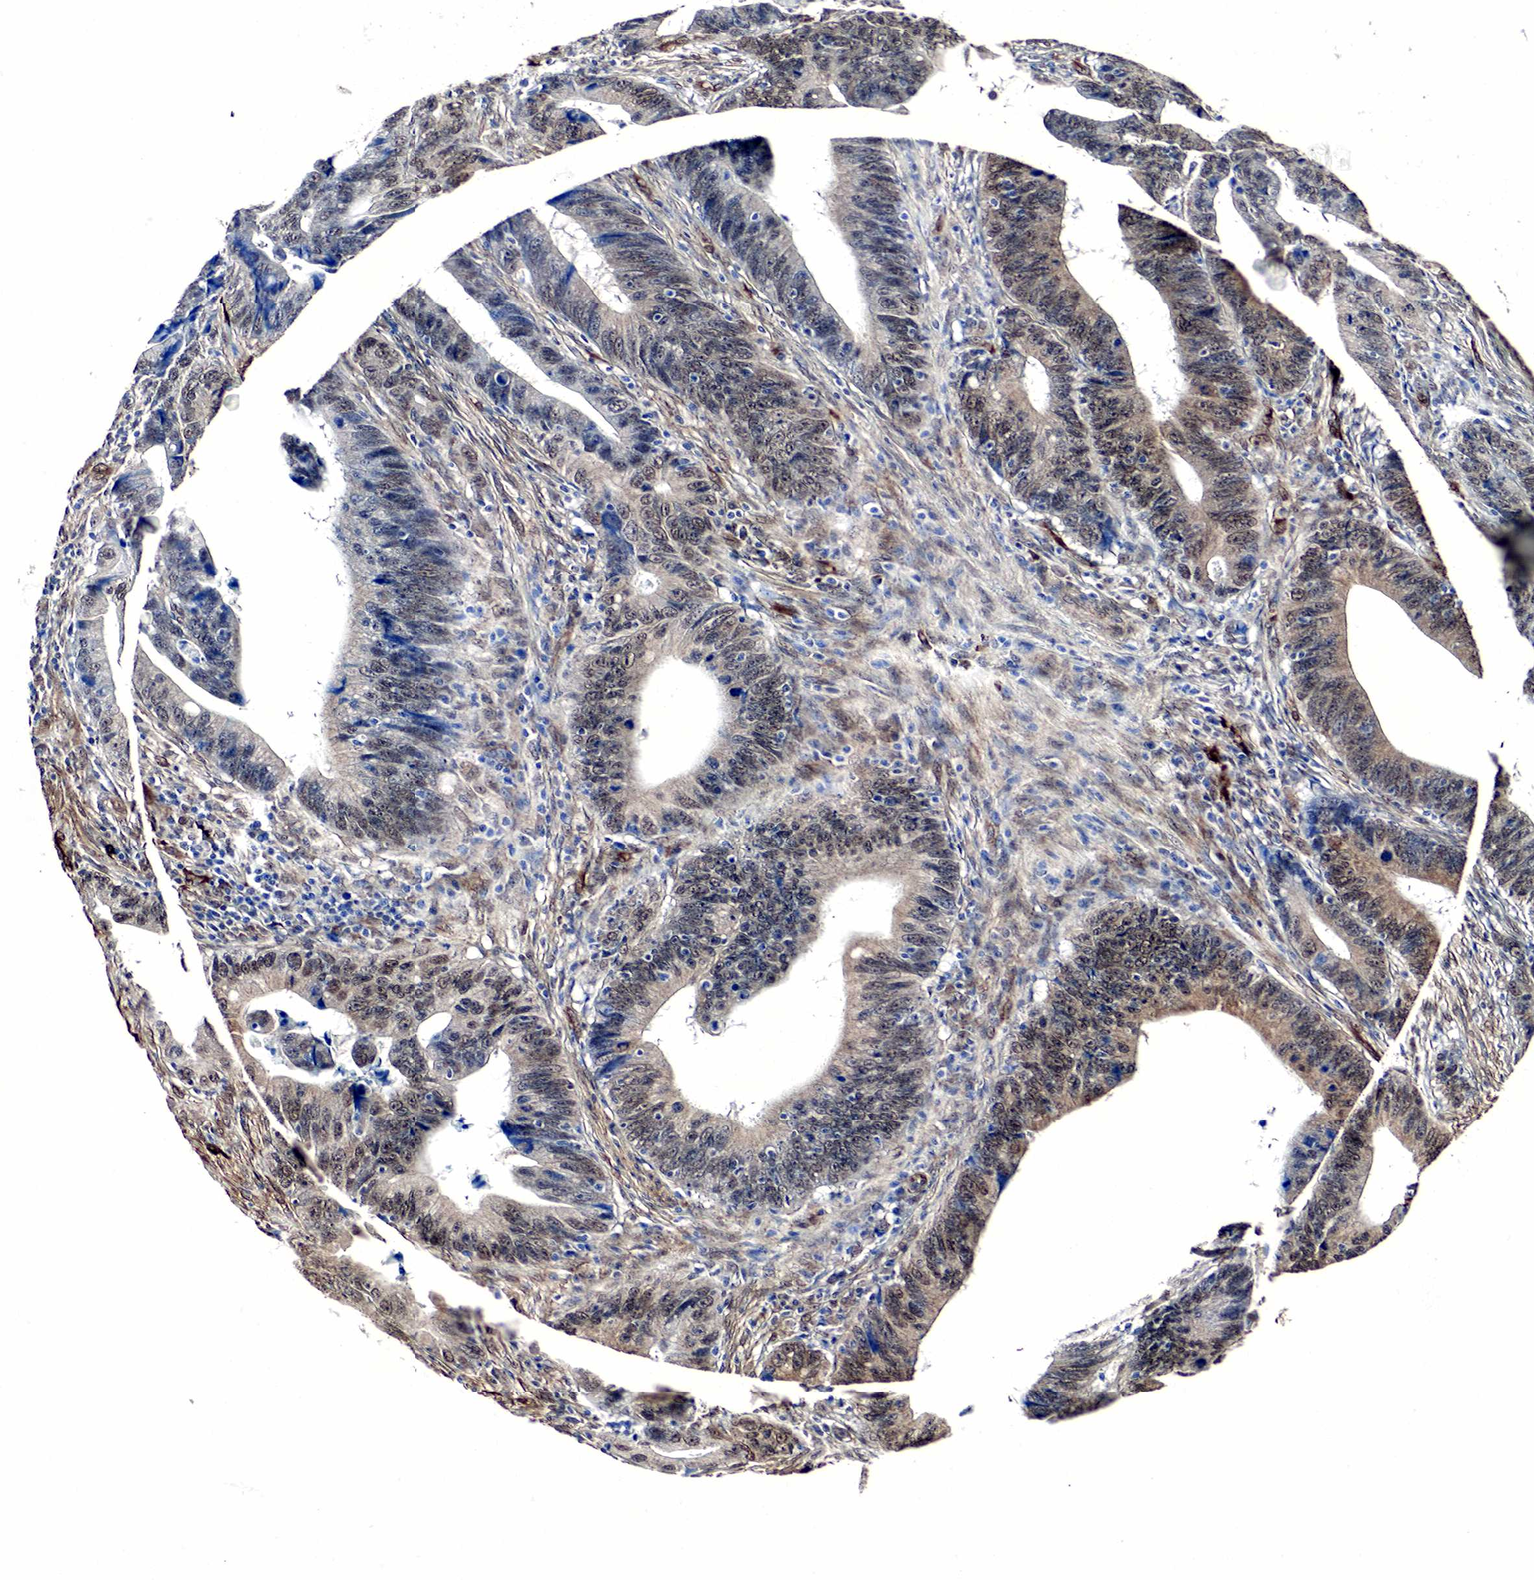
{"staining": {"intensity": "weak", "quantity": "25%-75%", "location": "cytoplasmic/membranous"}, "tissue": "colorectal cancer", "cell_type": "Tumor cells", "image_type": "cancer", "snomed": [{"axis": "morphology", "description": "Adenocarcinoma, NOS"}, {"axis": "topography", "description": "Colon"}], "caption": "A low amount of weak cytoplasmic/membranous expression is seen in approximately 25%-75% of tumor cells in adenocarcinoma (colorectal) tissue. The staining was performed using DAB, with brown indicating positive protein expression. Nuclei are stained blue with hematoxylin.", "gene": "SPIN1", "patient": {"sex": "female", "age": 78}}